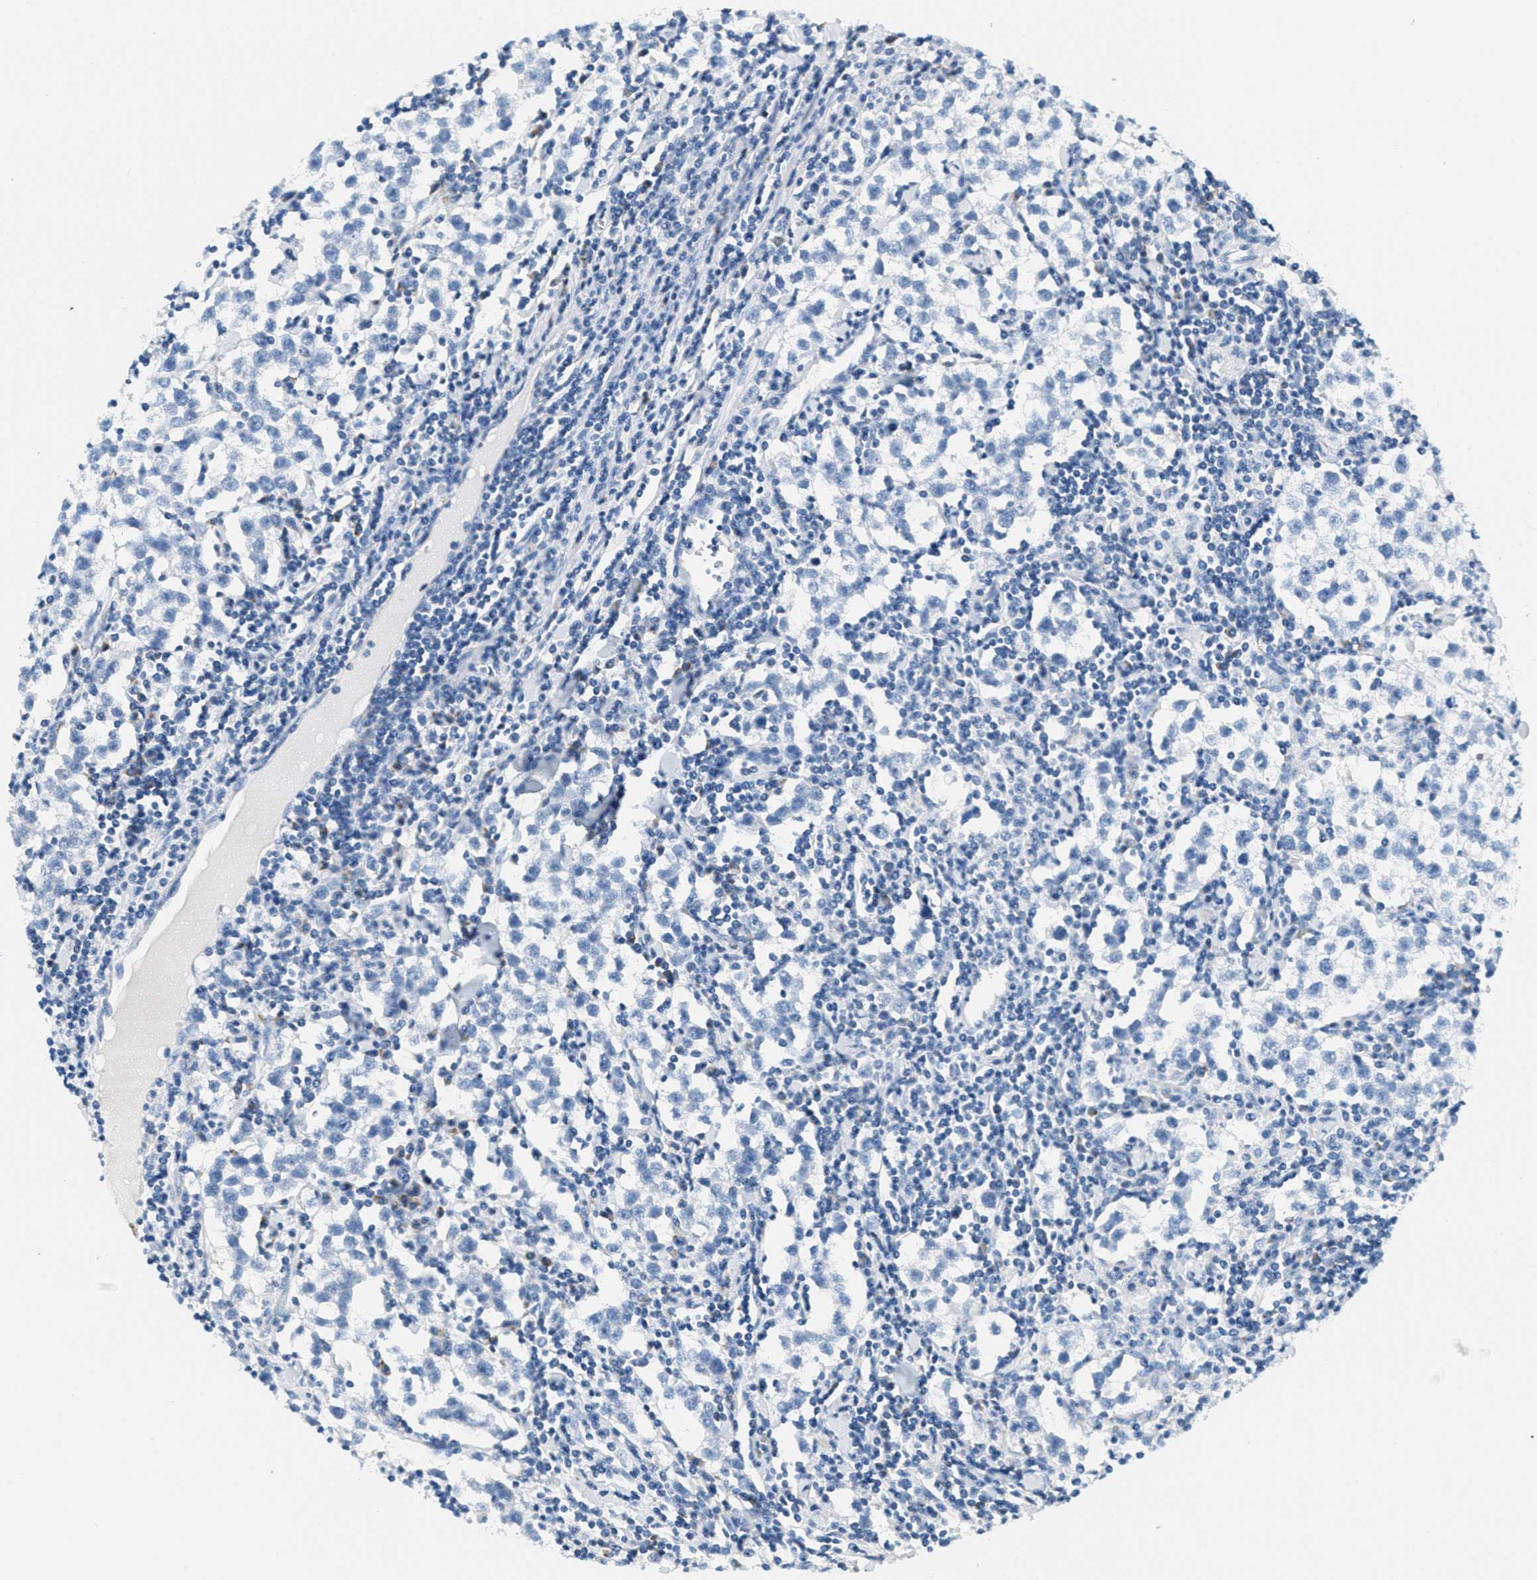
{"staining": {"intensity": "weak", "quantity": "<25%", "location": "cytoplasmic/membranous"}, "tissue": "testis cancer", "cell_type": "Tumor cells", "image_type": "cancer", "snomed": [{"axis": "morphology", "description": "Seminoma, NOS"}, {"axis": "morphology", "description": "Carcinoma, Embryonal, NOS"}, {"axis": "topography", "description": "Testis"}], "caption": "IHC micrograph of human testis cancer (seminoma) stained for a protein (brown), which demonstrates no positivity in tumor cells.", "gene": "CA4", "patient": {"sex": "male", "age": 36}}